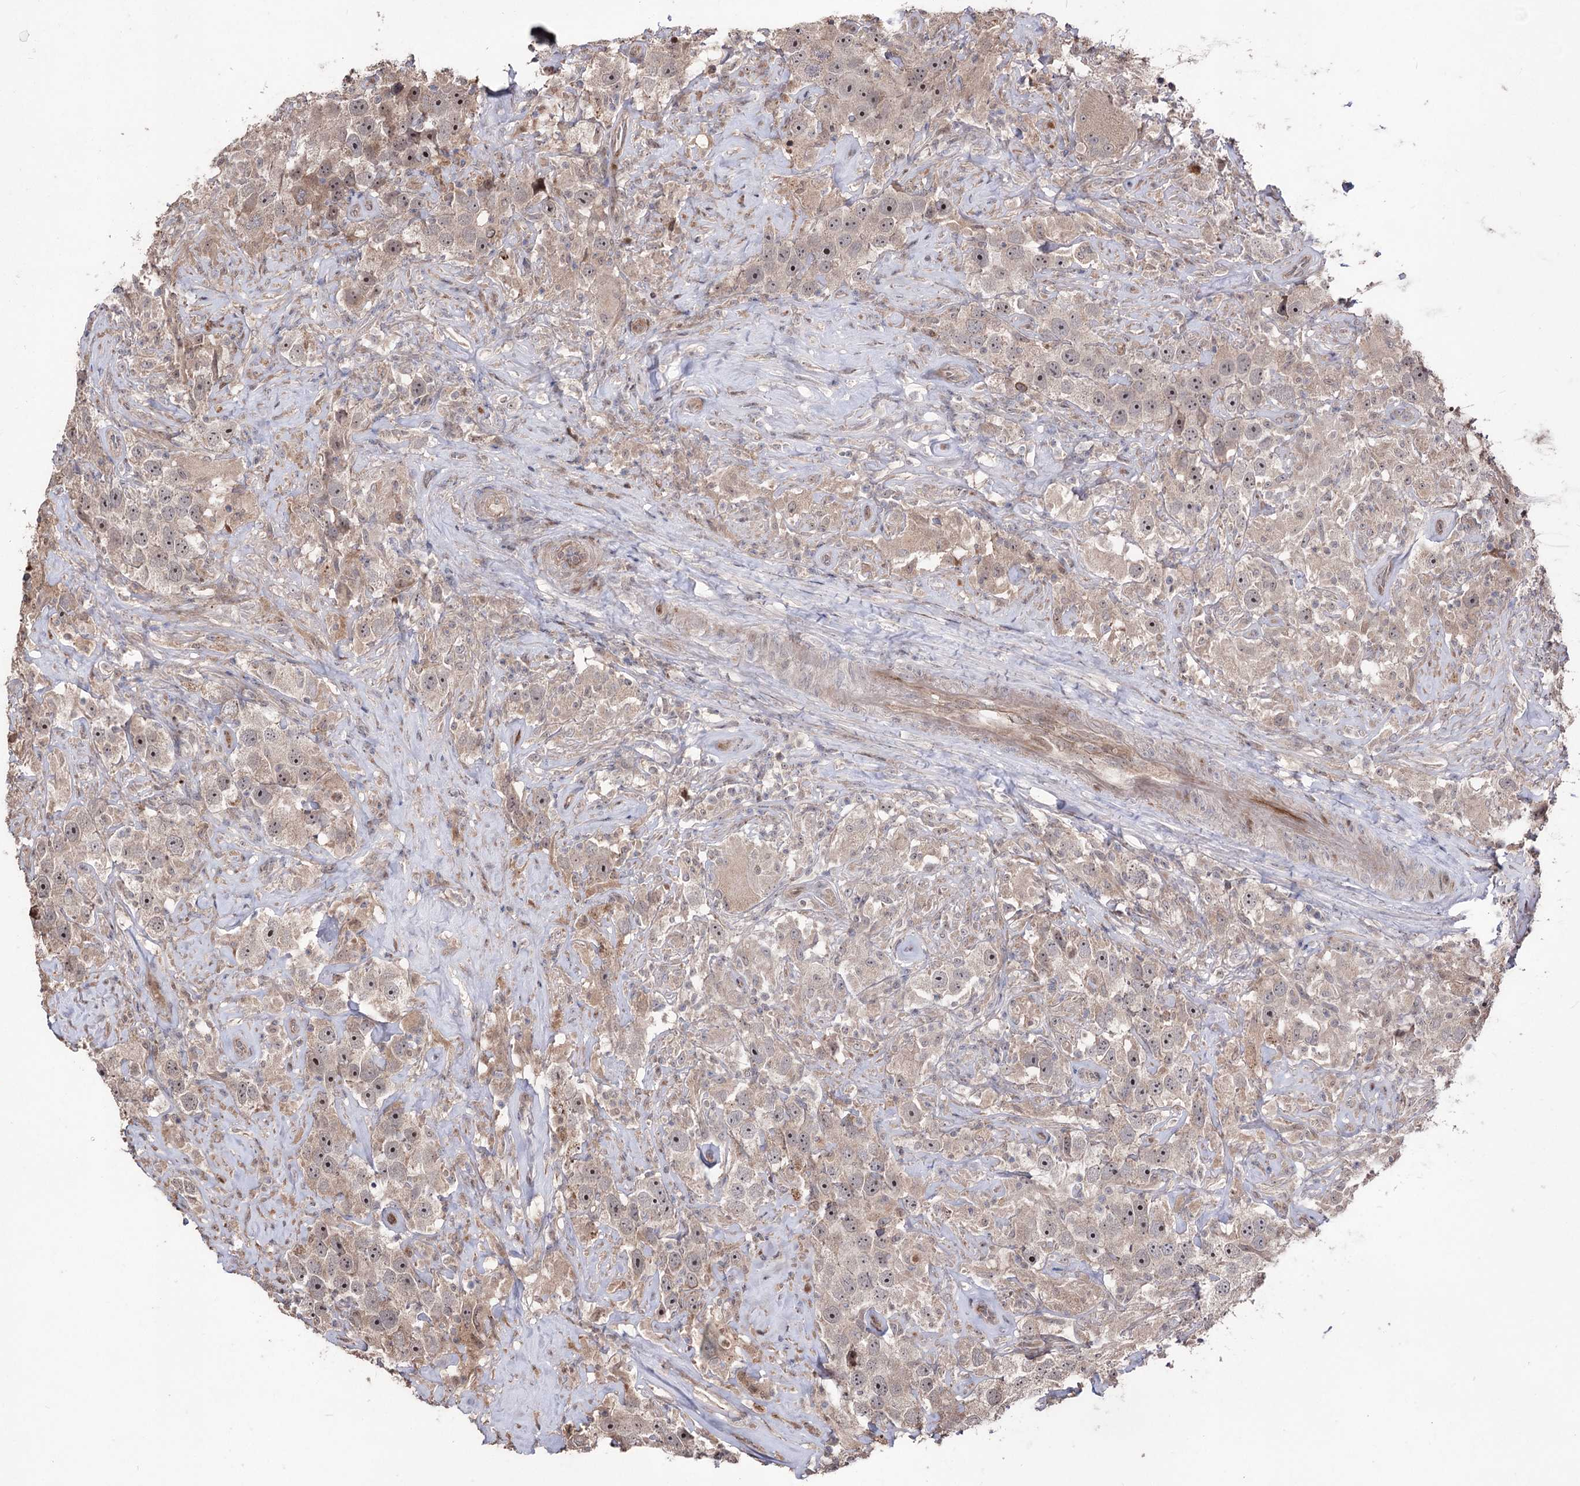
{"staining": {"intensity": "weak", "quantity": ">75%", "location": "cytoplasmic/membranous,nuclear"}, "tissue": "testis cancer", "cell_type": "Tumor cells", "image_type": "cancer", "snomed": [{"axis": "morphology", "description": "Seminoma, NOS"}, {"axis": "topography", "description": "Testis"}], "caption": "Brown immunohistochemical staining in human testis cancer reveals weak cytoplasmic/membranous and nuclear positivity in approximately >75% of tumor cells.", "gene": "CPNE8", "patient": {"sex": "male", "age": 49}}